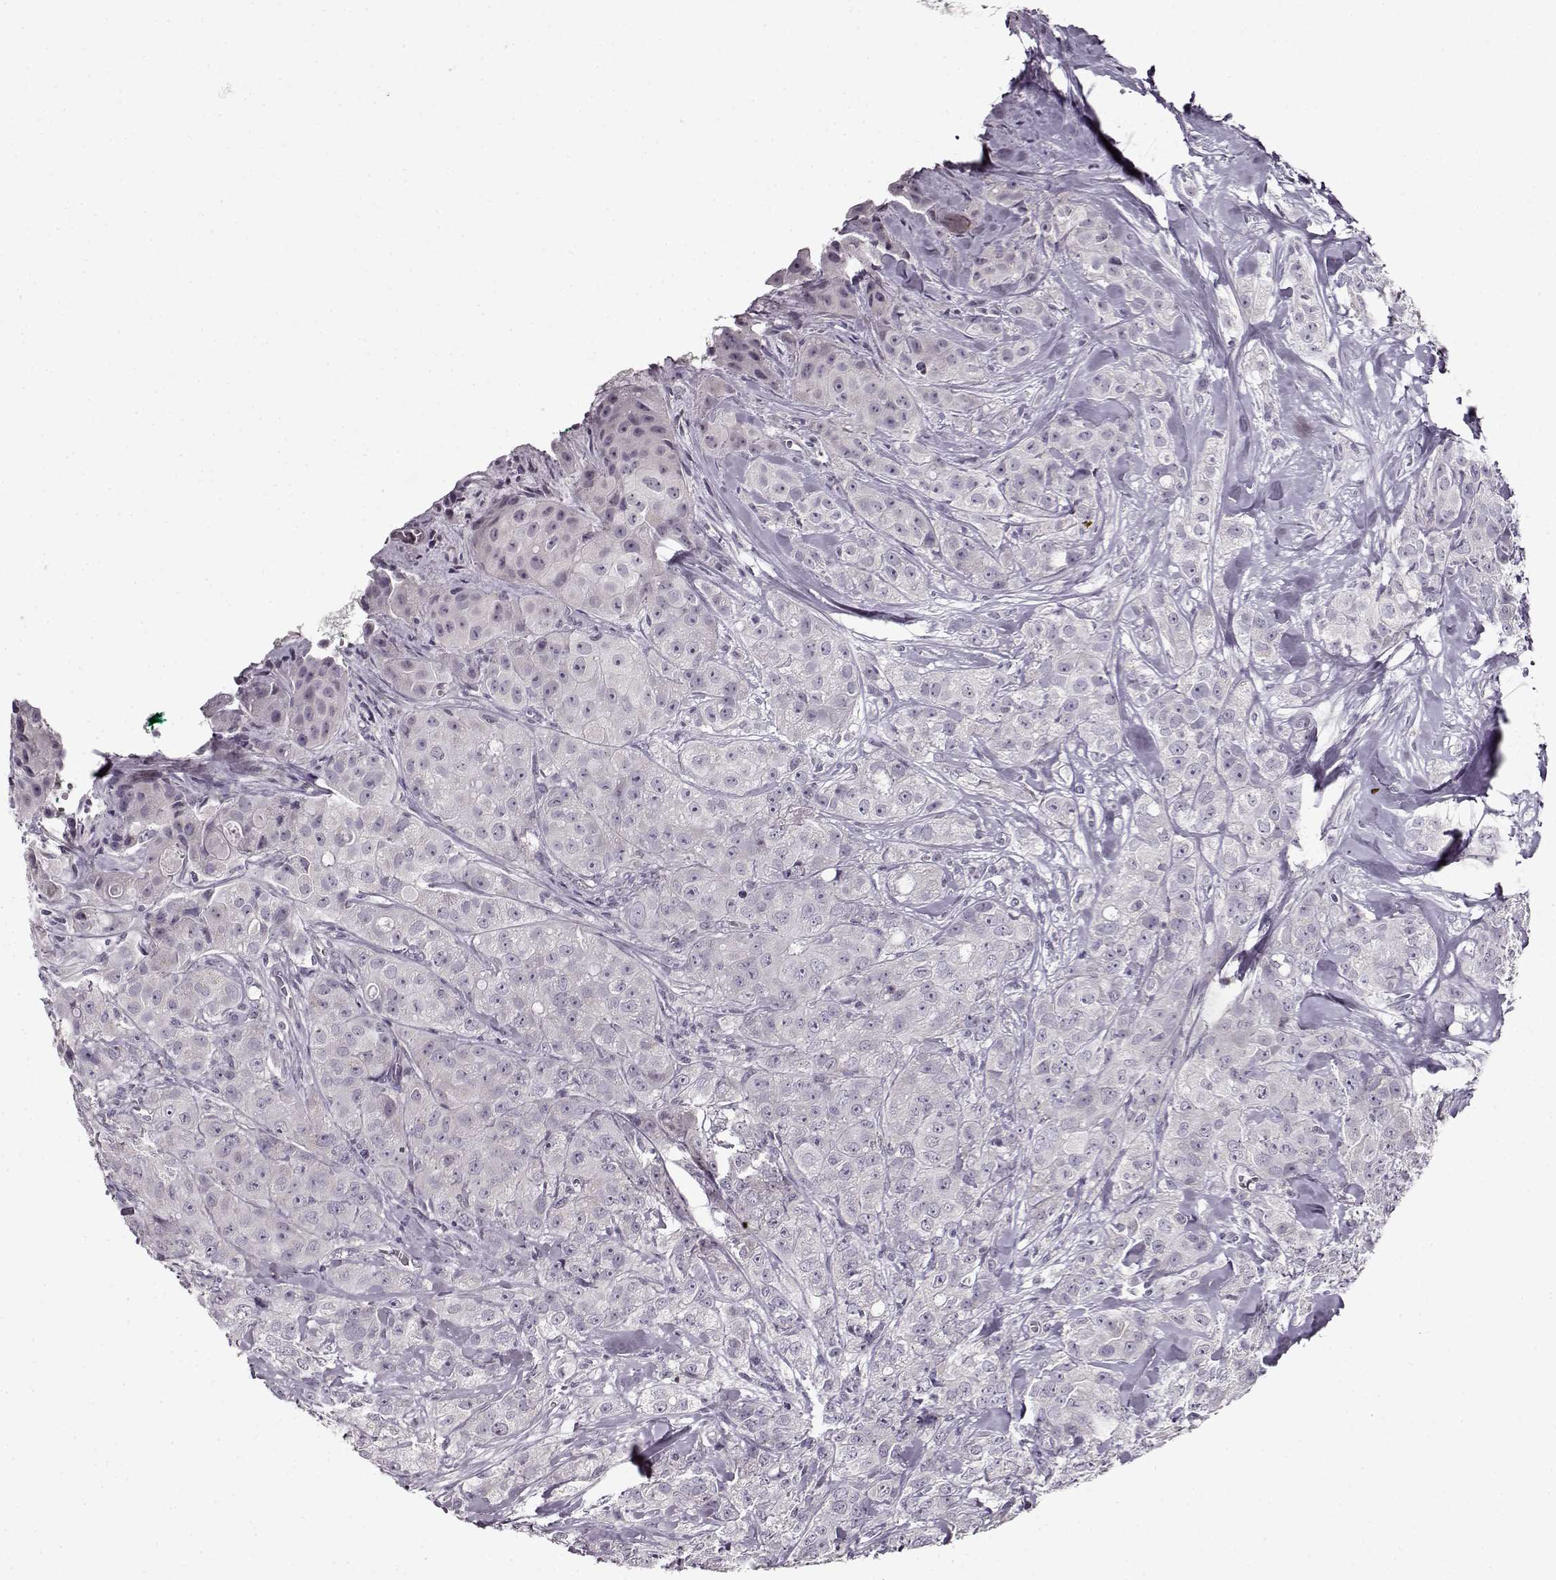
{"staining": {"intensity": "negative", "quantity": "none", "location": "none"}, "tissue": "breast cancer", "cell_type": "Tumor cells", "image_type": "cancer", "snomed": [{"axis": "morphology", "description": "Duct carcinoma"}, {"axis": "topography", "description": "Breast"}], "caption": "This photomicrograph is of breast cancer (infiltrating ductal carcinoma) stained with IHC to label a protein in brown with the nuclei are counter-stained blue. There is no positivity in tumor cells.", "gene": "RP1L1", "patient": {"sex": "female", "age": 43}}